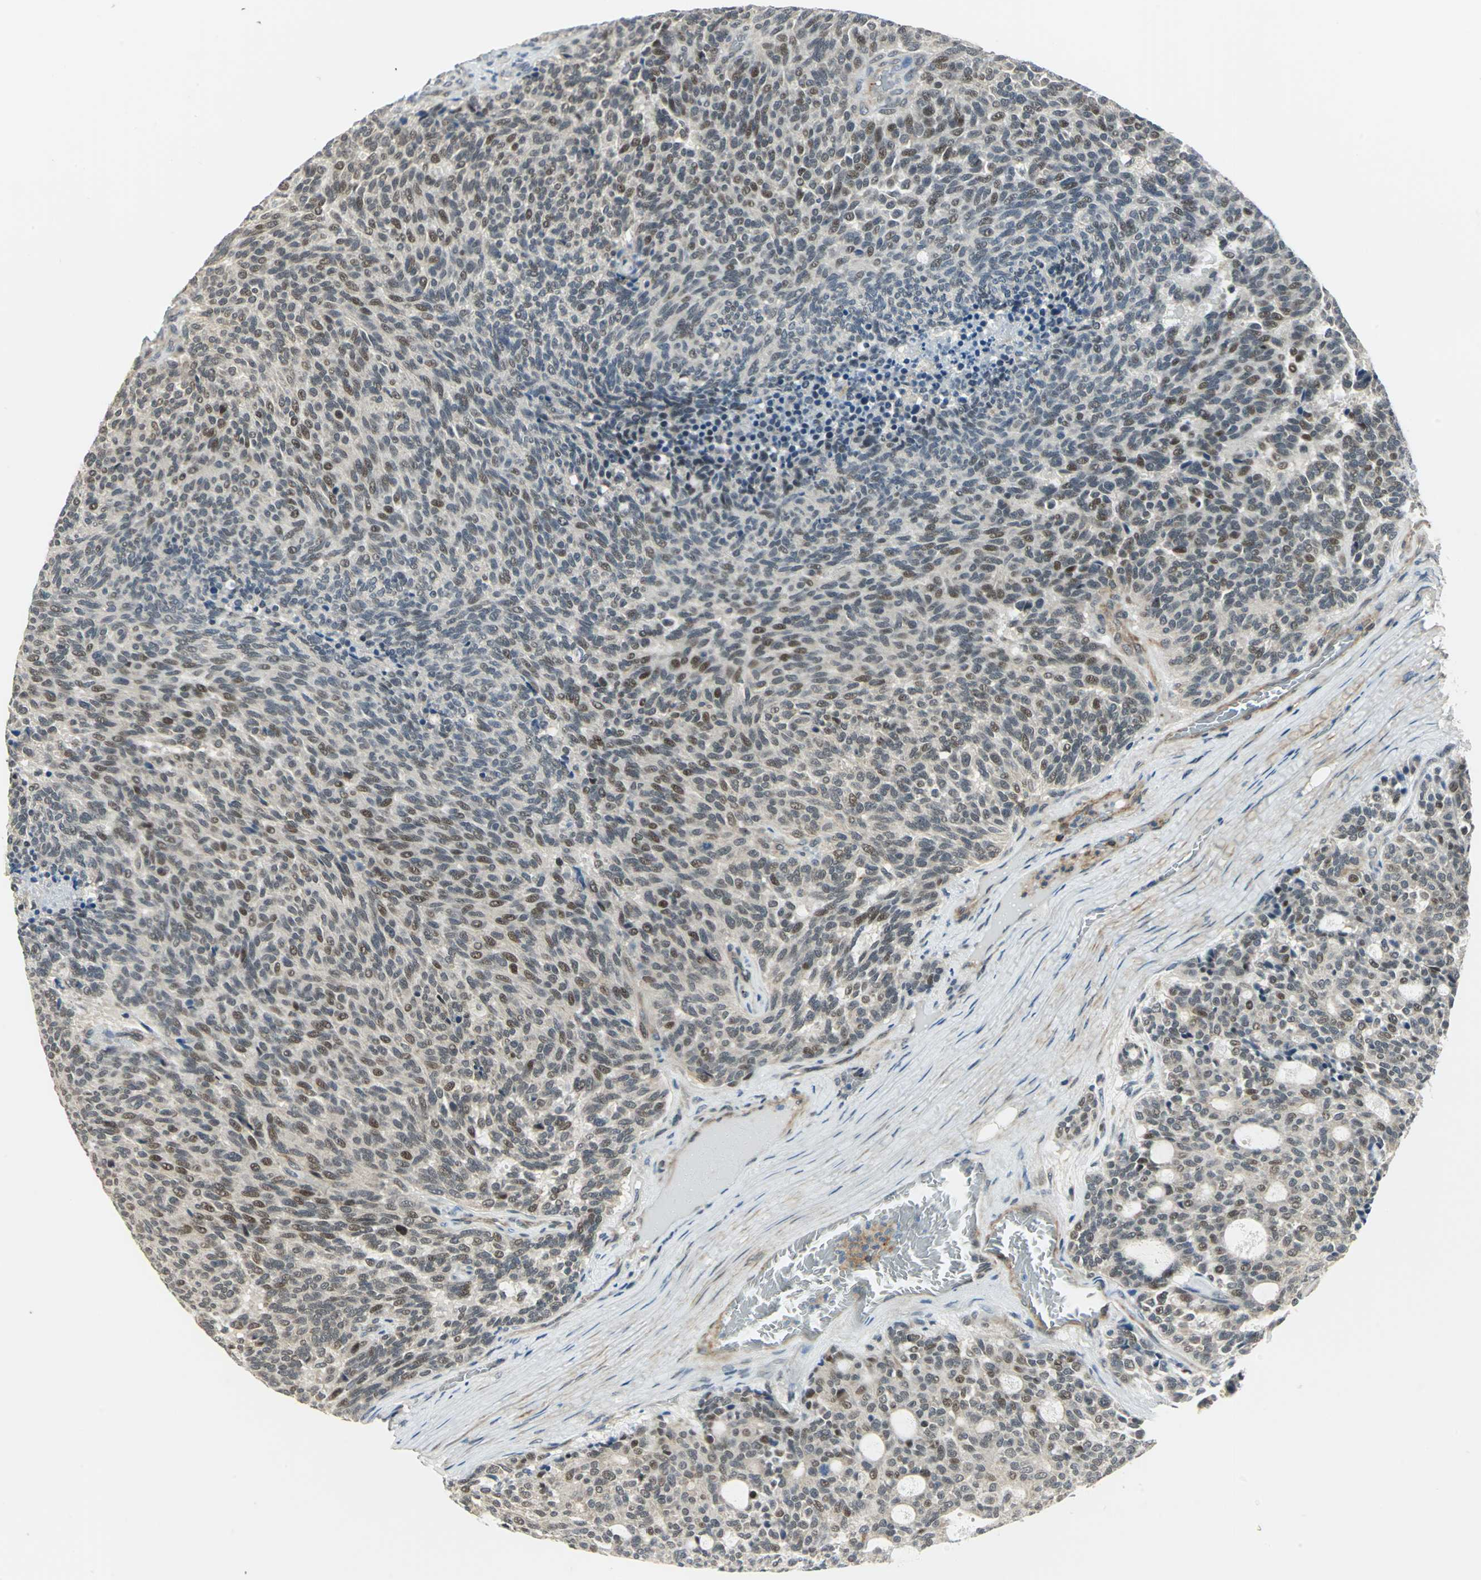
{"staining": {"intensity": "weak", "quantity": "25%-75%", "location": "cytoplasmic/membranous,nuclear"}, "tissue": "carcinoid", "cell_type": "Tumor cells", "image_type": "cancer", "snomed": [{"axis": "morphology", "description": "Carcinoid, malignant, NOS"}, {"axis": "topography", "description": "Pancreas"}], "caption": "Carcinoid (malignant) stained with a protein marker demonstrates weak staining in tumor cells.", "gene": "PLAGL2", "patient": {"sex": "female", "age": 54}}